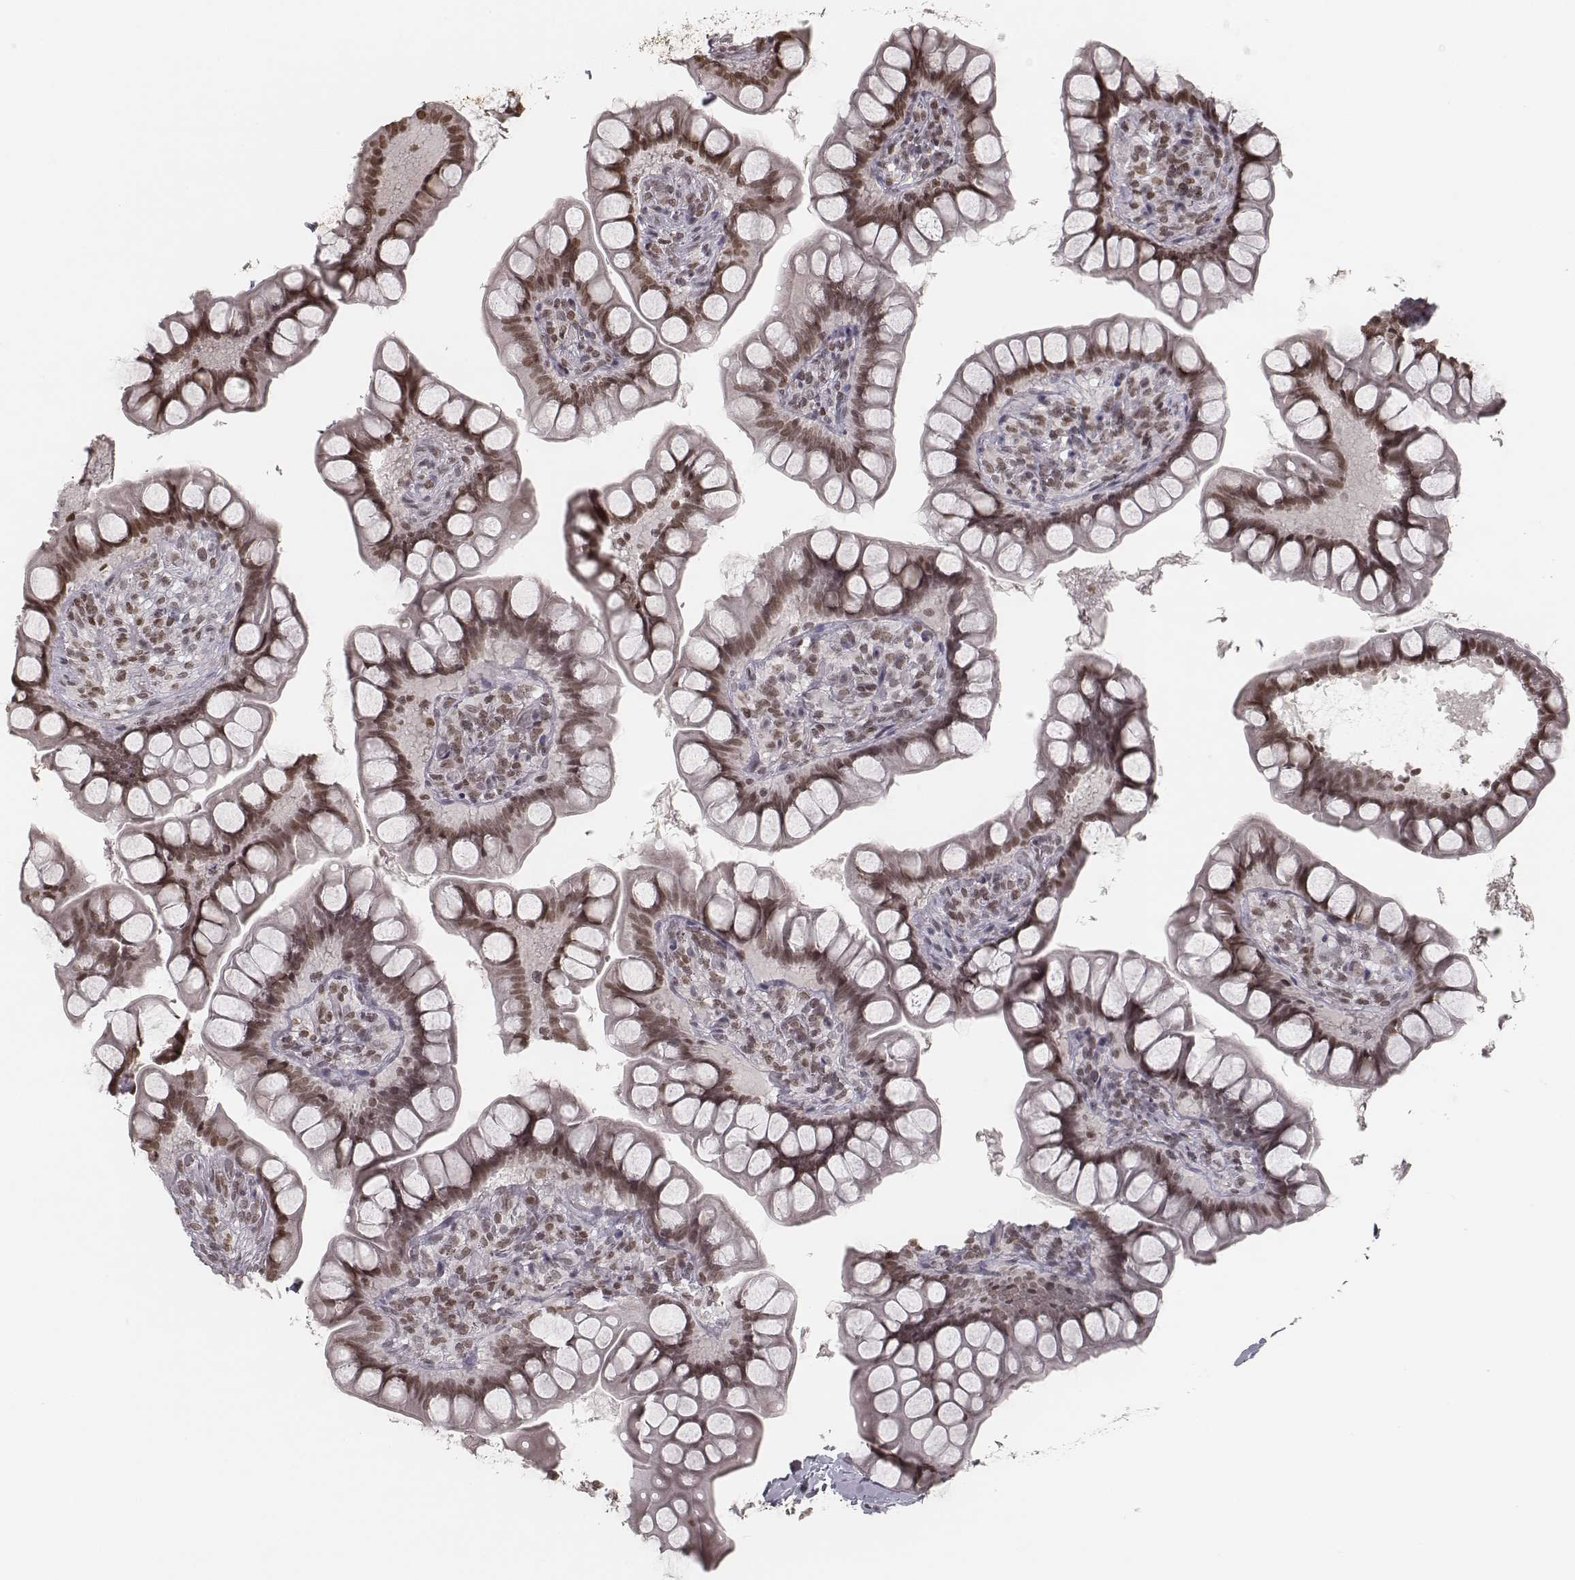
{"staining": {"intensity": "moderate", "quantity": ">75%", "location": "nuclear"}, "tissue": "small intestine", "cell_type": "Glandular cells", "image_type": "normal", "snomed": [{"axis": "morphology", "description": "Normal tissue, NOS"}, {"axis": "topography", "description": "Small intestine"}], "caption": "The histopathology image demonstrates a brown stain indicating the presence of a protein in the nuclear of glandular cells in small intestine. (Brightfield microscopy of DAB IHC at high magnification).", "gene": "HMGA2", "patient": {"sex": "male", "age": 70}}